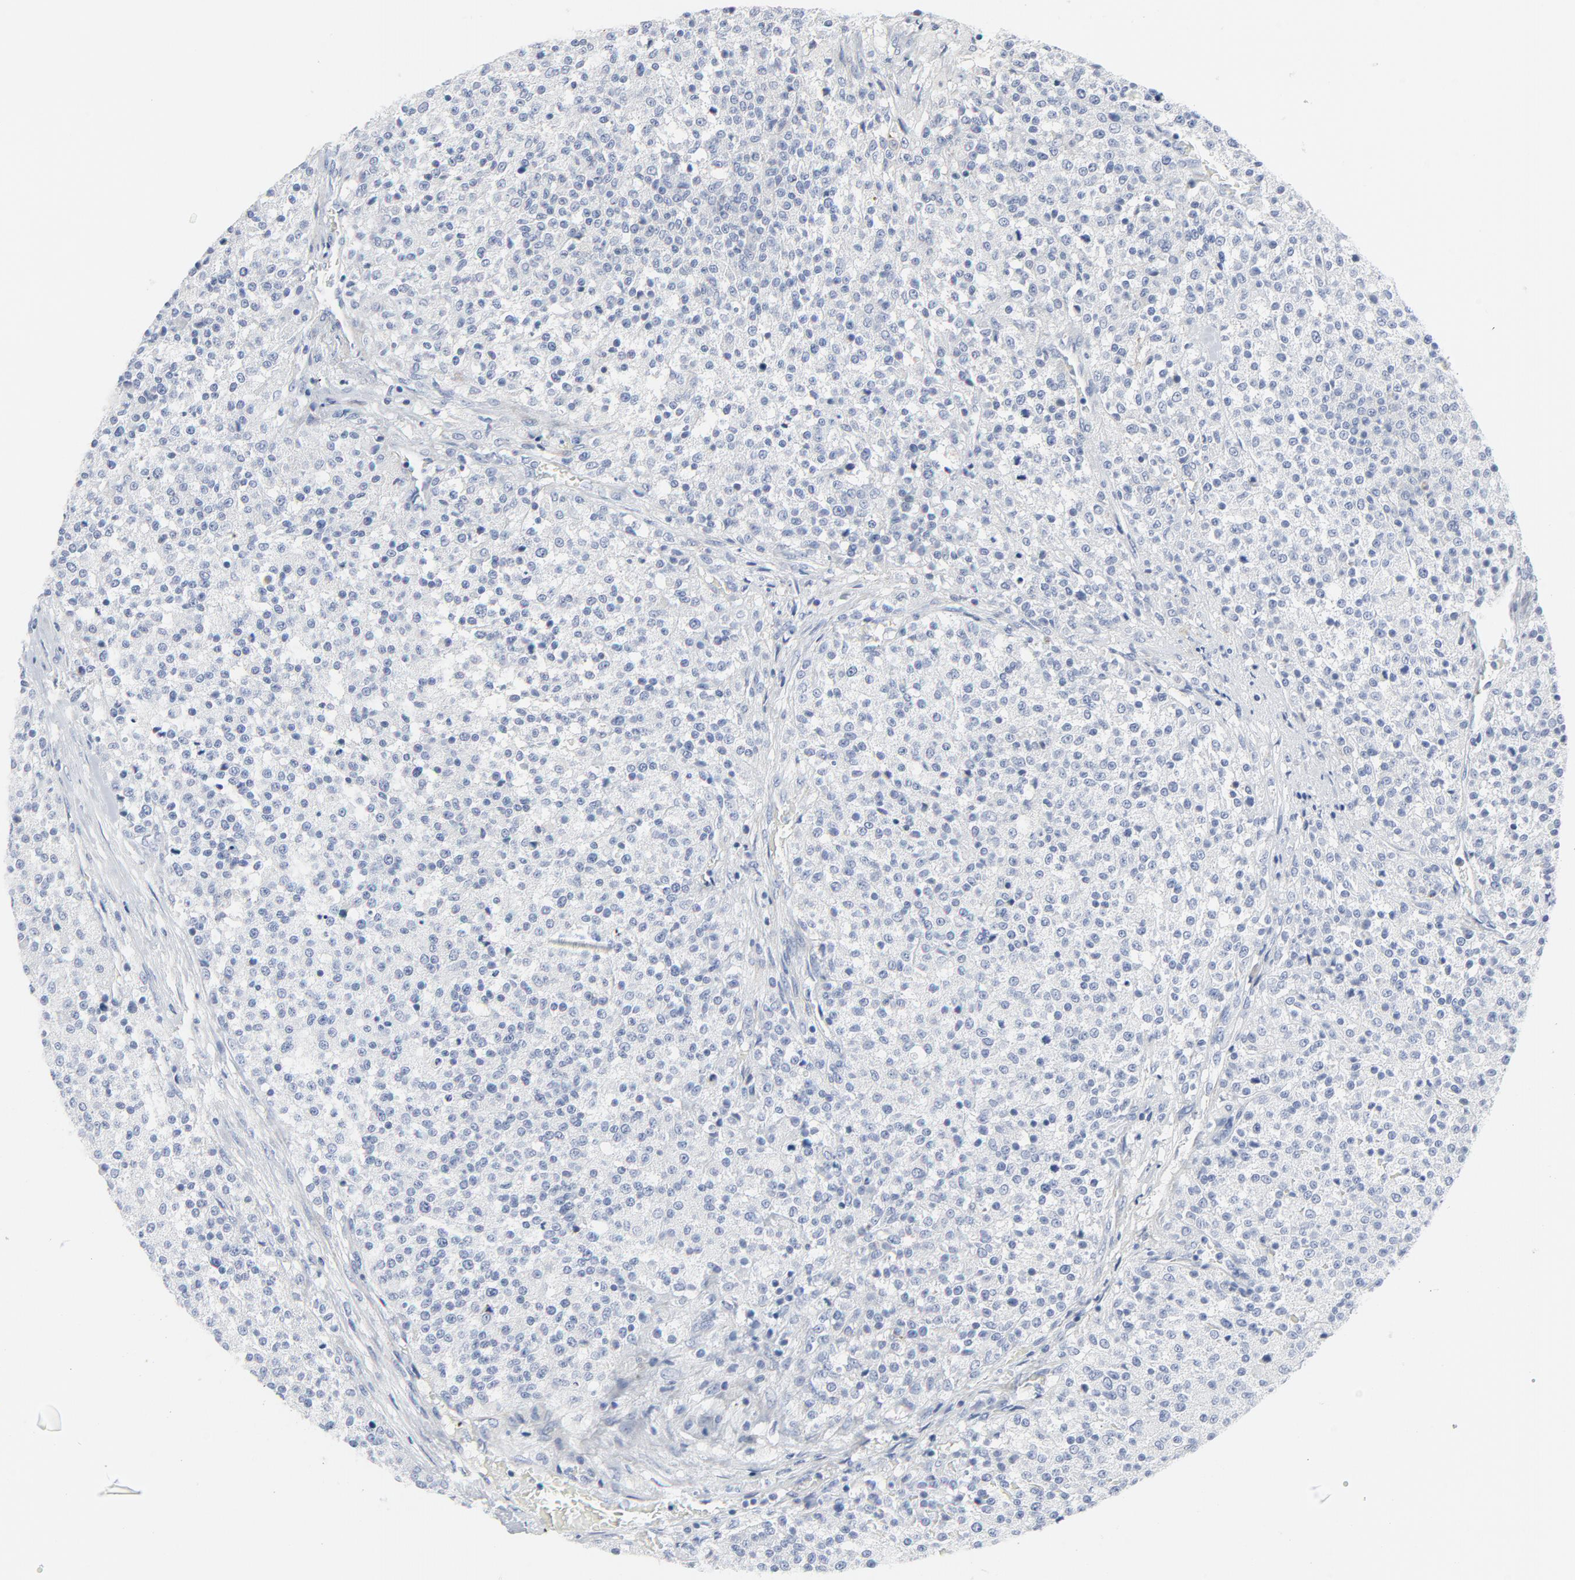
{"staining": {"intensity": "negative", "quantity": "none", "location": "none"}, "tissue": "testis cancer", "cell_type": "Tumor cells", "image_type": "cancer", "snomed": [{"axis": "morphology", "description": "Seminoma, NOS"}, {"axis": "topography", "description": "Testis"}], "caption": "DAB immunohistochemical staining of testis cancer shows no significant expression in tumor cells.", "gene": "TUBB1", "patient": {"sex": "male", "age": 59}}